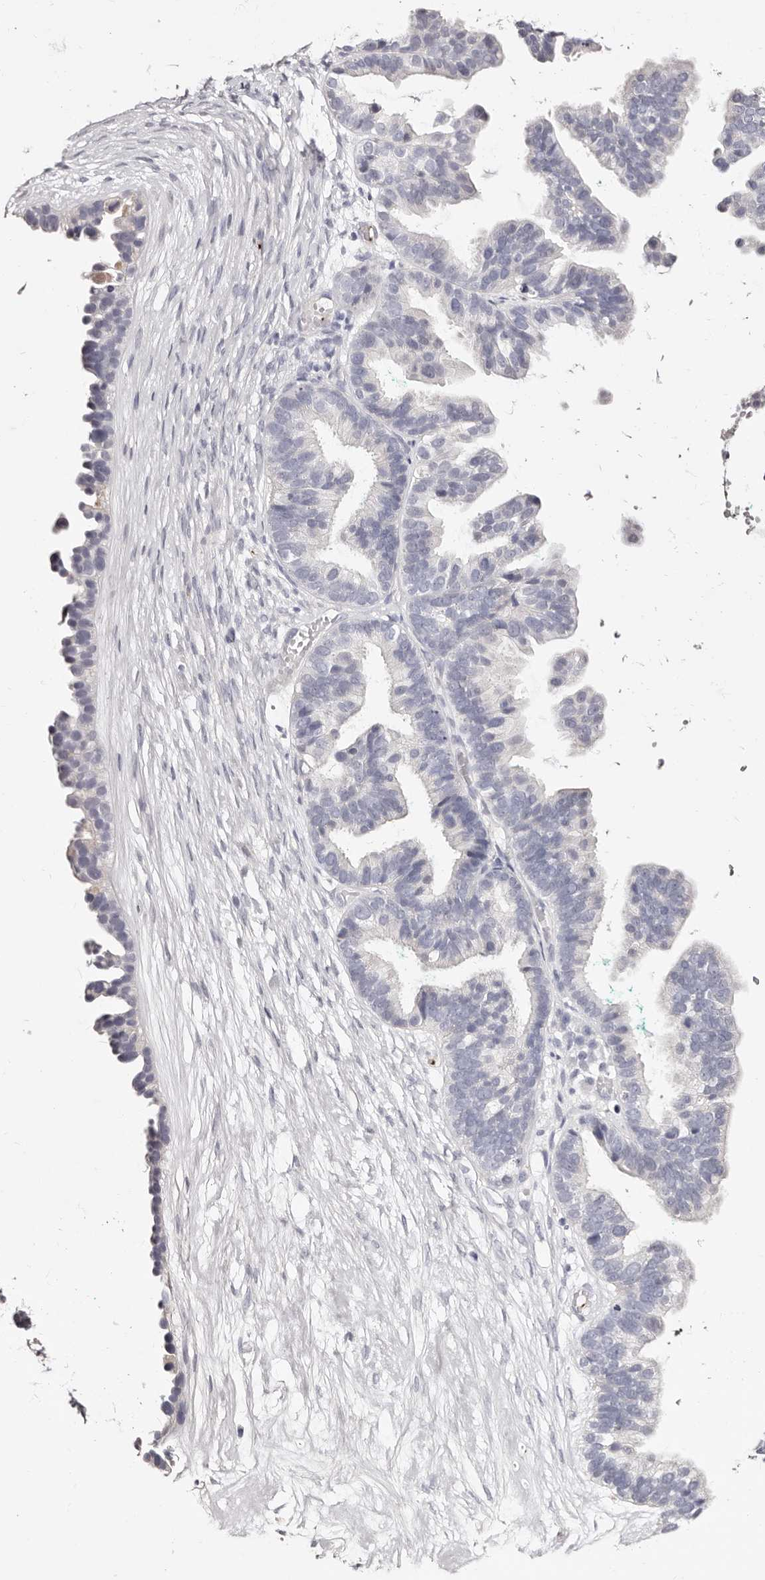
{"staining": {"intensity": "negative", "quantity": "none", "location": "none"}, "tissue": "ovarian cancer", "cell_type": "Tumor cells", "image_type": "cancer", "snomed": [{"axis": "morphology", "description": "Cystadenocarcinoma, serous, NOS"}, {"axis": "topography", "description": "Ovary"}], "caption": "Immunohistochemical staining of ovarian serous cystadenocarcinoma demonstrates no significant staining in tumor cells.", "gene": "PF4", "patient": {"sex": "female", "age": 56}}